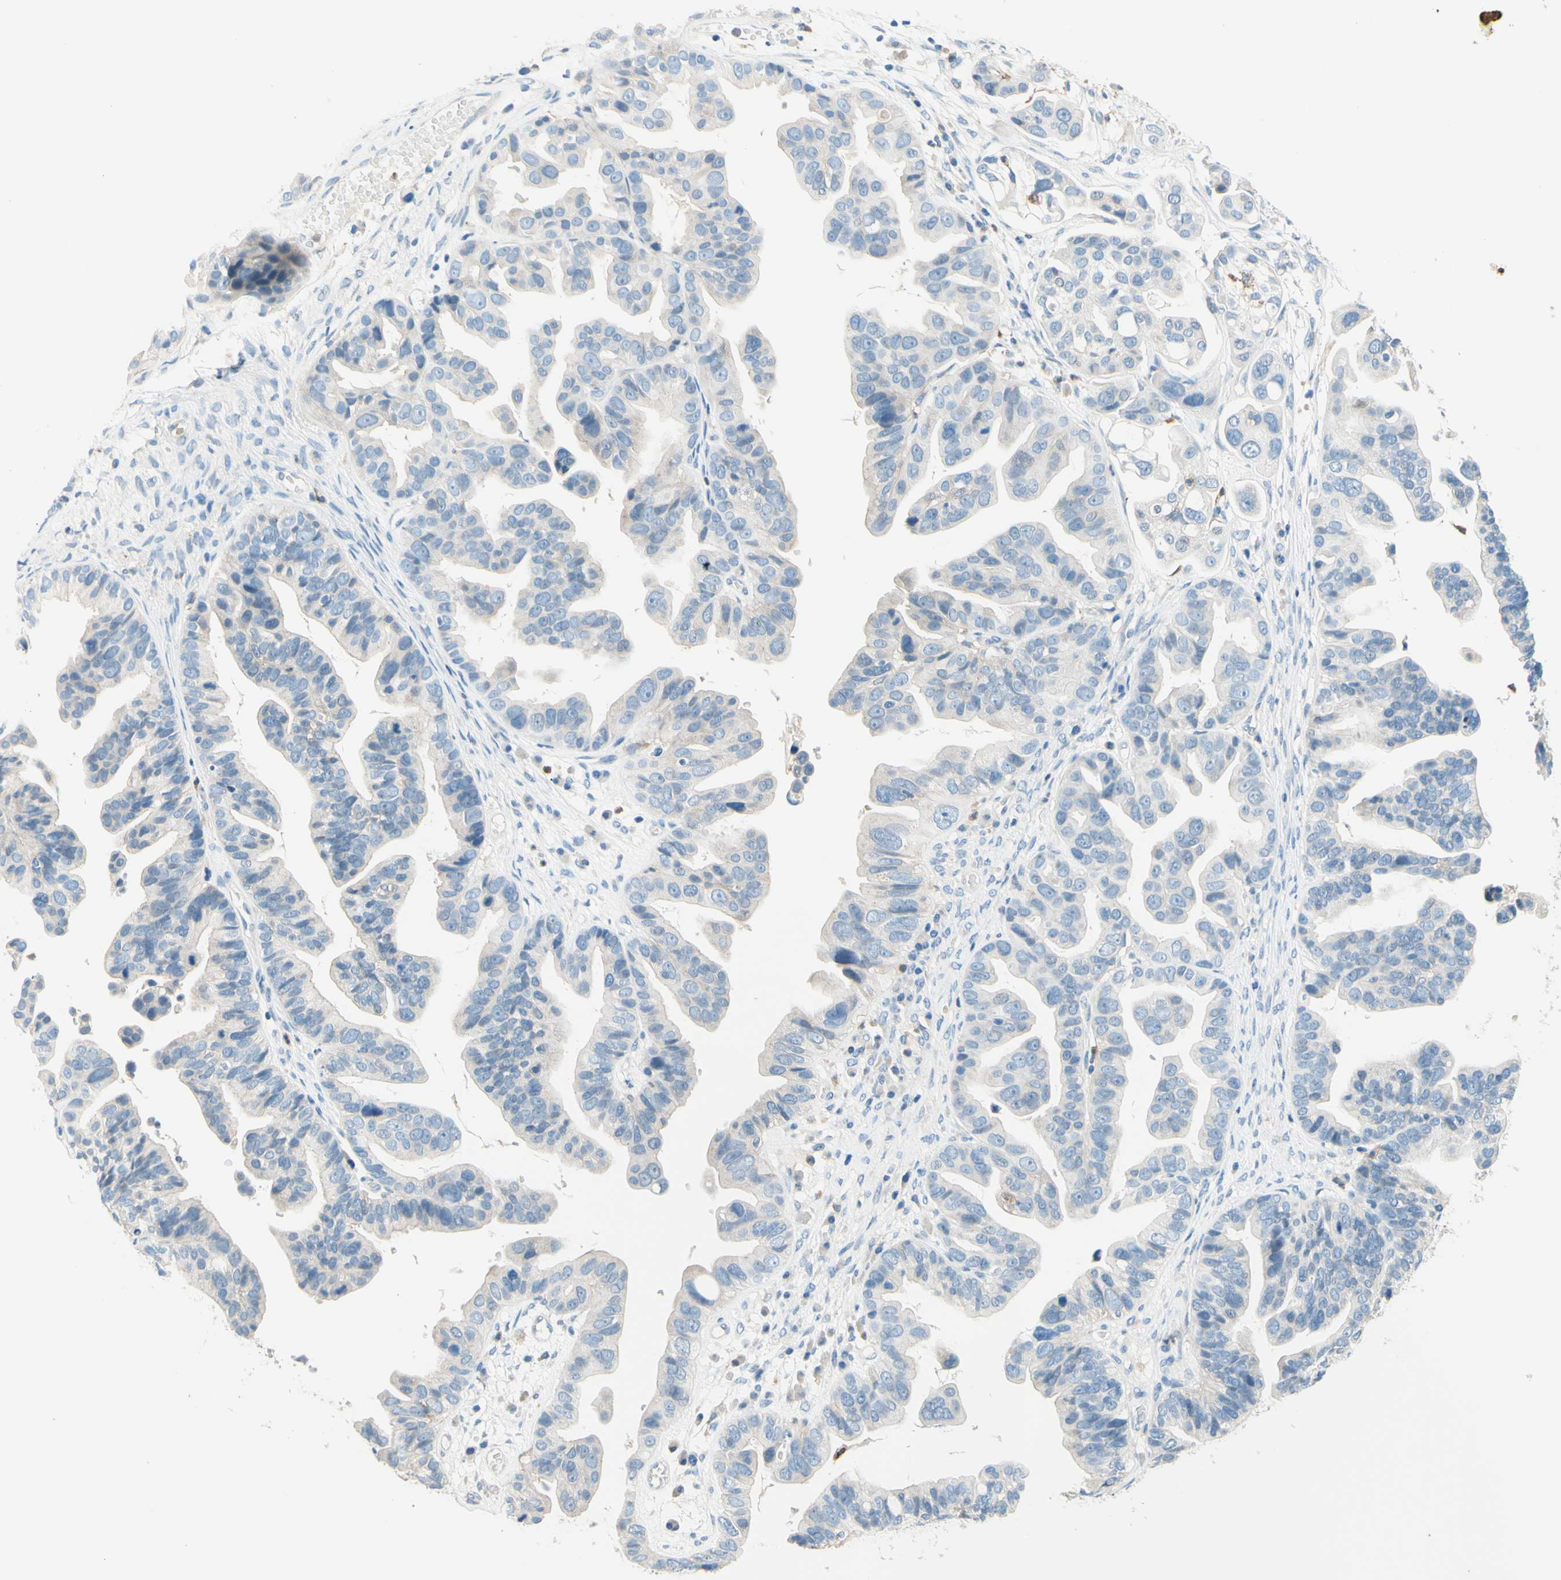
{"staining": {"intensity": "weak", "quantity": "<25%", "location": "cytoplasmic/membranous"}, "tissue": "ovarian cancer", "cell_type": "Tumor cells", "image_type": "cancer", "snomed": [{"axis": "morphology", "description": "Cystadenocarcinoma, serous, NOS"}, {"axis": "topography", "description": "Ovary"}], "caption": "Tumor cells are negative for protein expression in human serous cystadenocarcinoma (ovarian). Nuclei are stained in blue.", "gene": "SIGLEC9", "patient": {"sex": "female", "age": 56}}